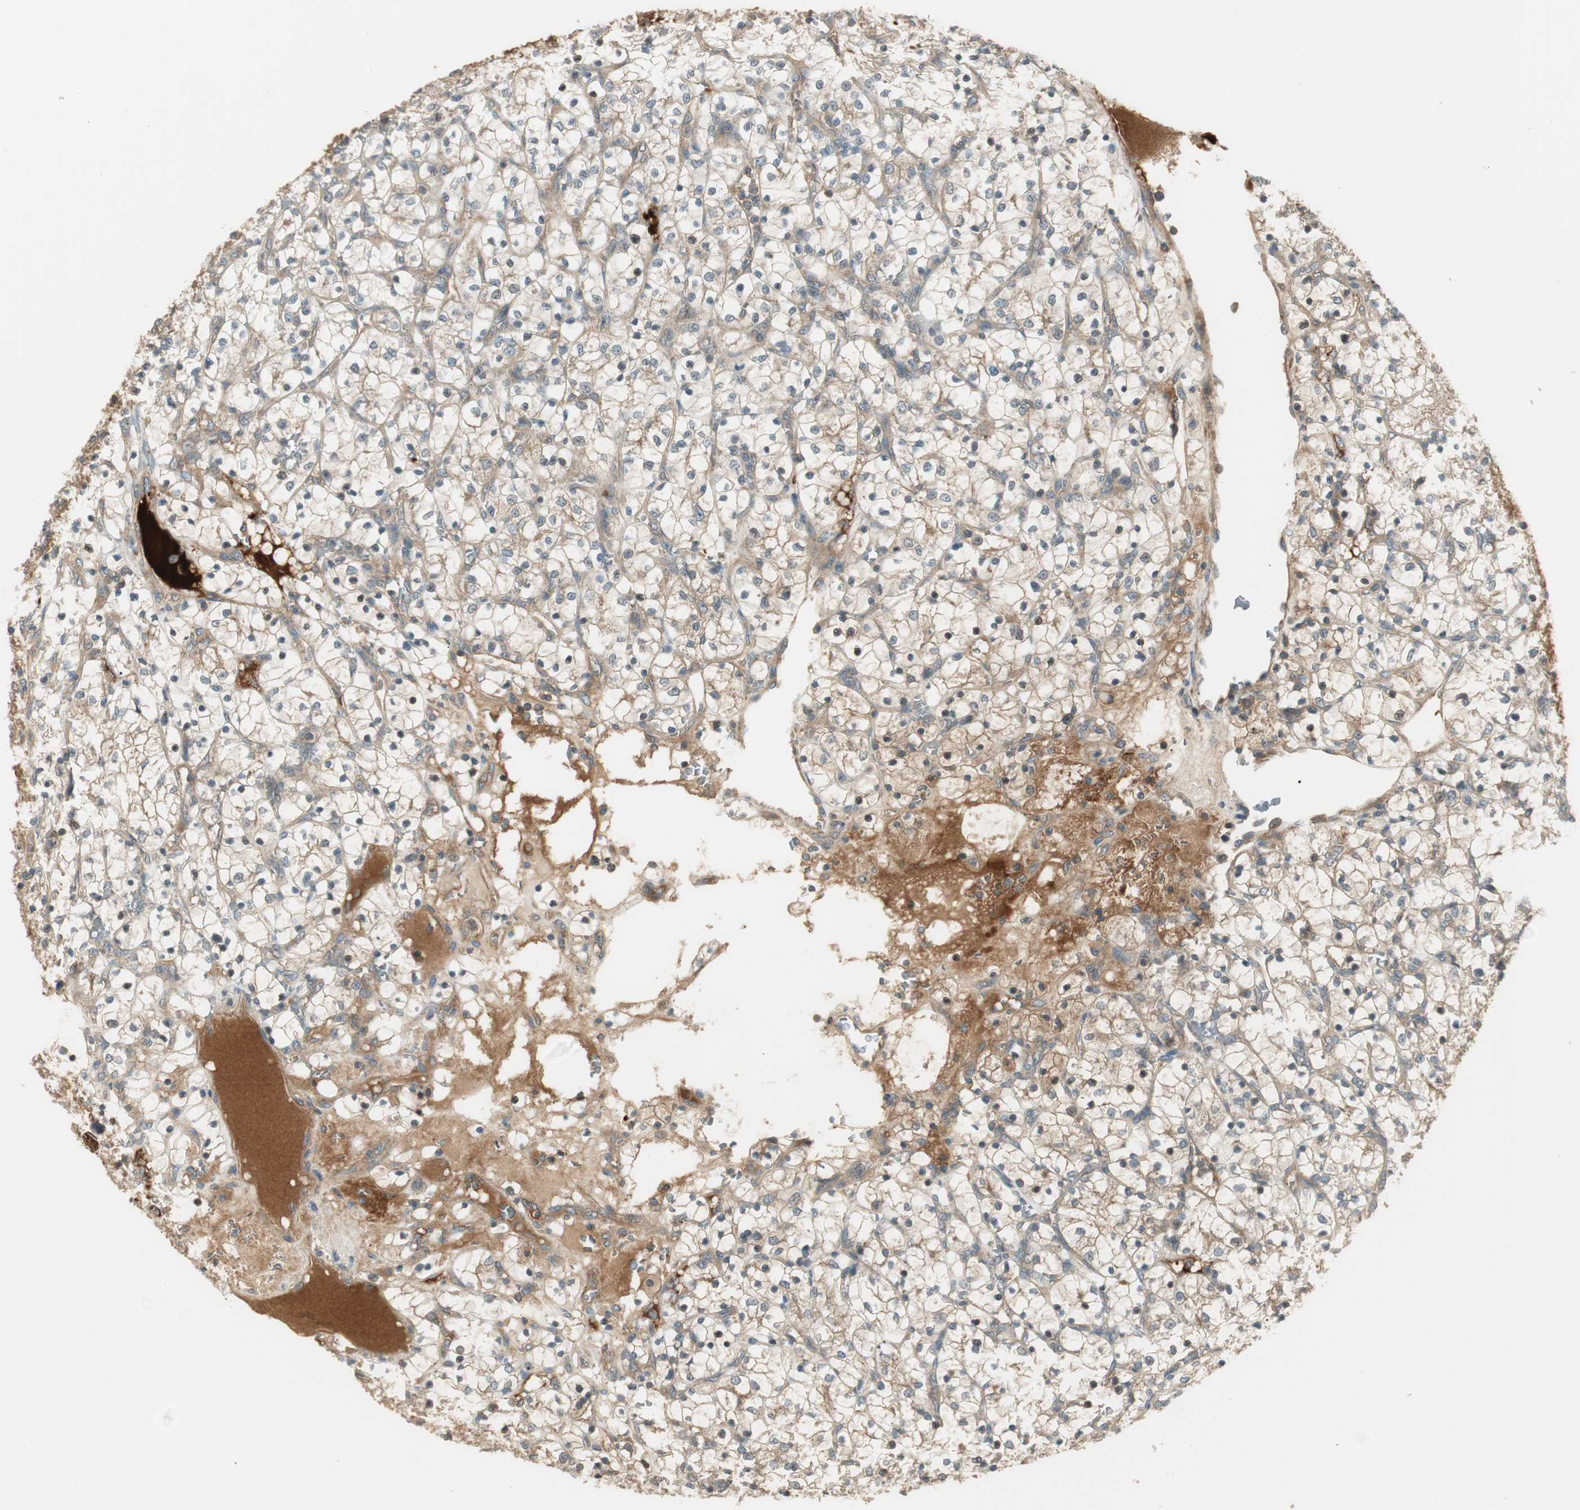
{"staining": {"intensity": "negative", "quantity": "none", "location": "none"}, "tissue": "renal cancer", "cell_type": "Tumor cells", "image_type": "cancer", "snomed": [{"axis": "morphology", "description": "Adenocarcinoma, NOS"}, {"axis": "topography", "description": "Kidney"}], "caption": "Micrograph shows no significant protein expression in tumor cells of adenocarcinoma (renal).", "gene": "PFDN5", "patient": {"sex": "female", "age": 69}}